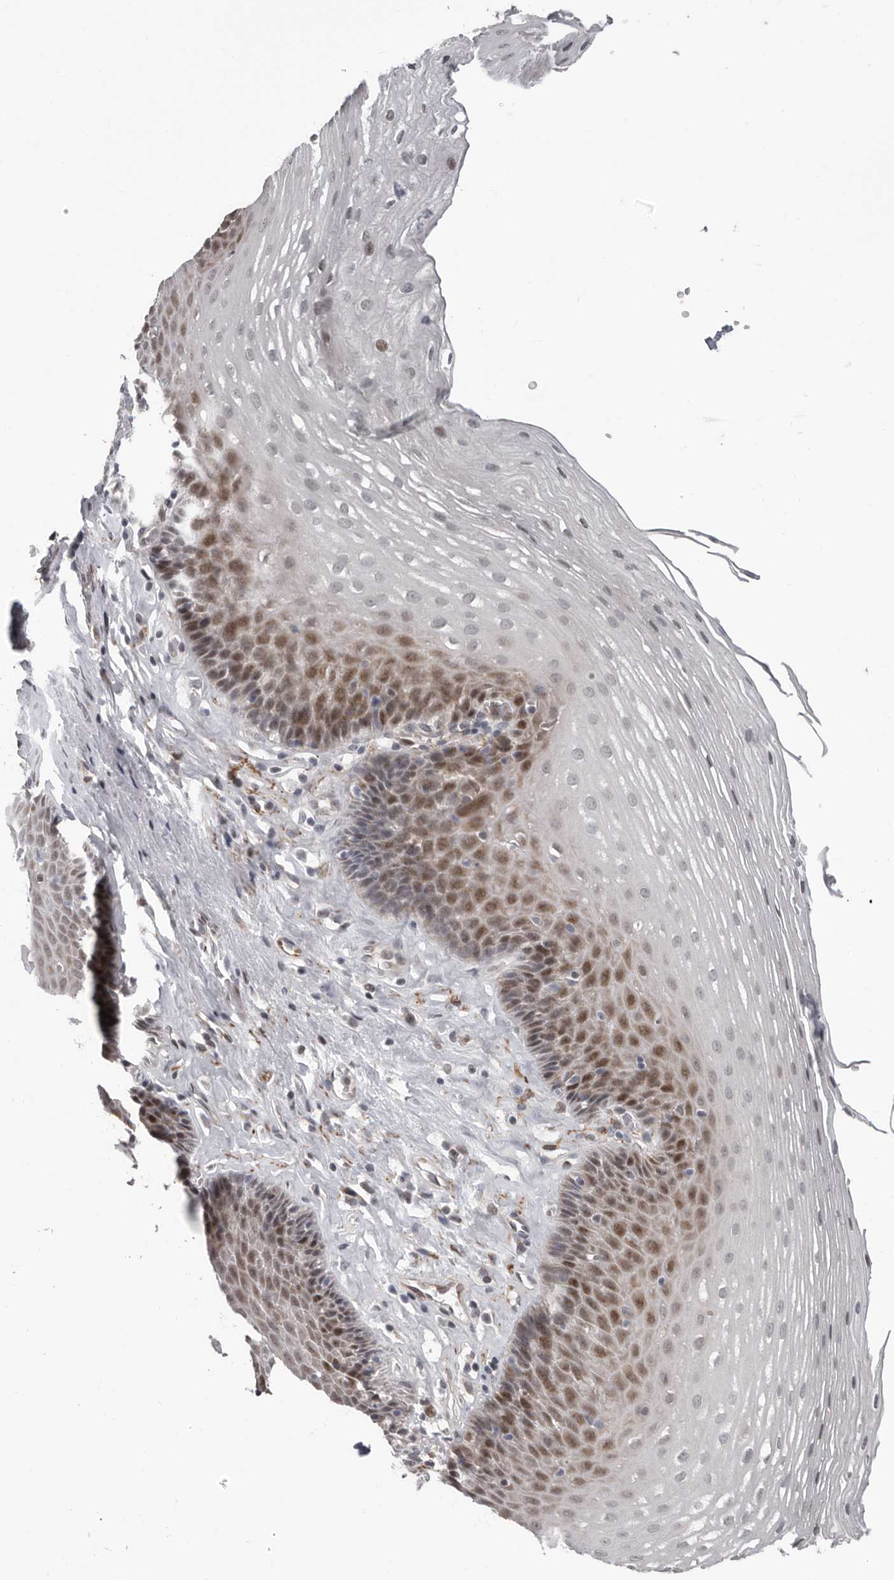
{"staining": {"intensity": "moderate", "quantity": "<25%", "location": "nuclear"}, "tissue": "esophagus", "cell_type": "Squamous epithelial cells", "image_type": "normal", "snomed": [{"axis": "morphology", "description": "Normal tissue, NOS"}, {"axis": "topography", "description": "Esophagus"}], "caption": "Esophagus was stained to show a protein in brown. There is low levels of moderate nuclear positivity in approximately <25% of squamous epithelial cells. Immunohistochemistry stains the protein of interest in brown and the nuclei are stained blue.", "gene": "RALGPS2", "patient": {"sex": "female", "age": 66}}